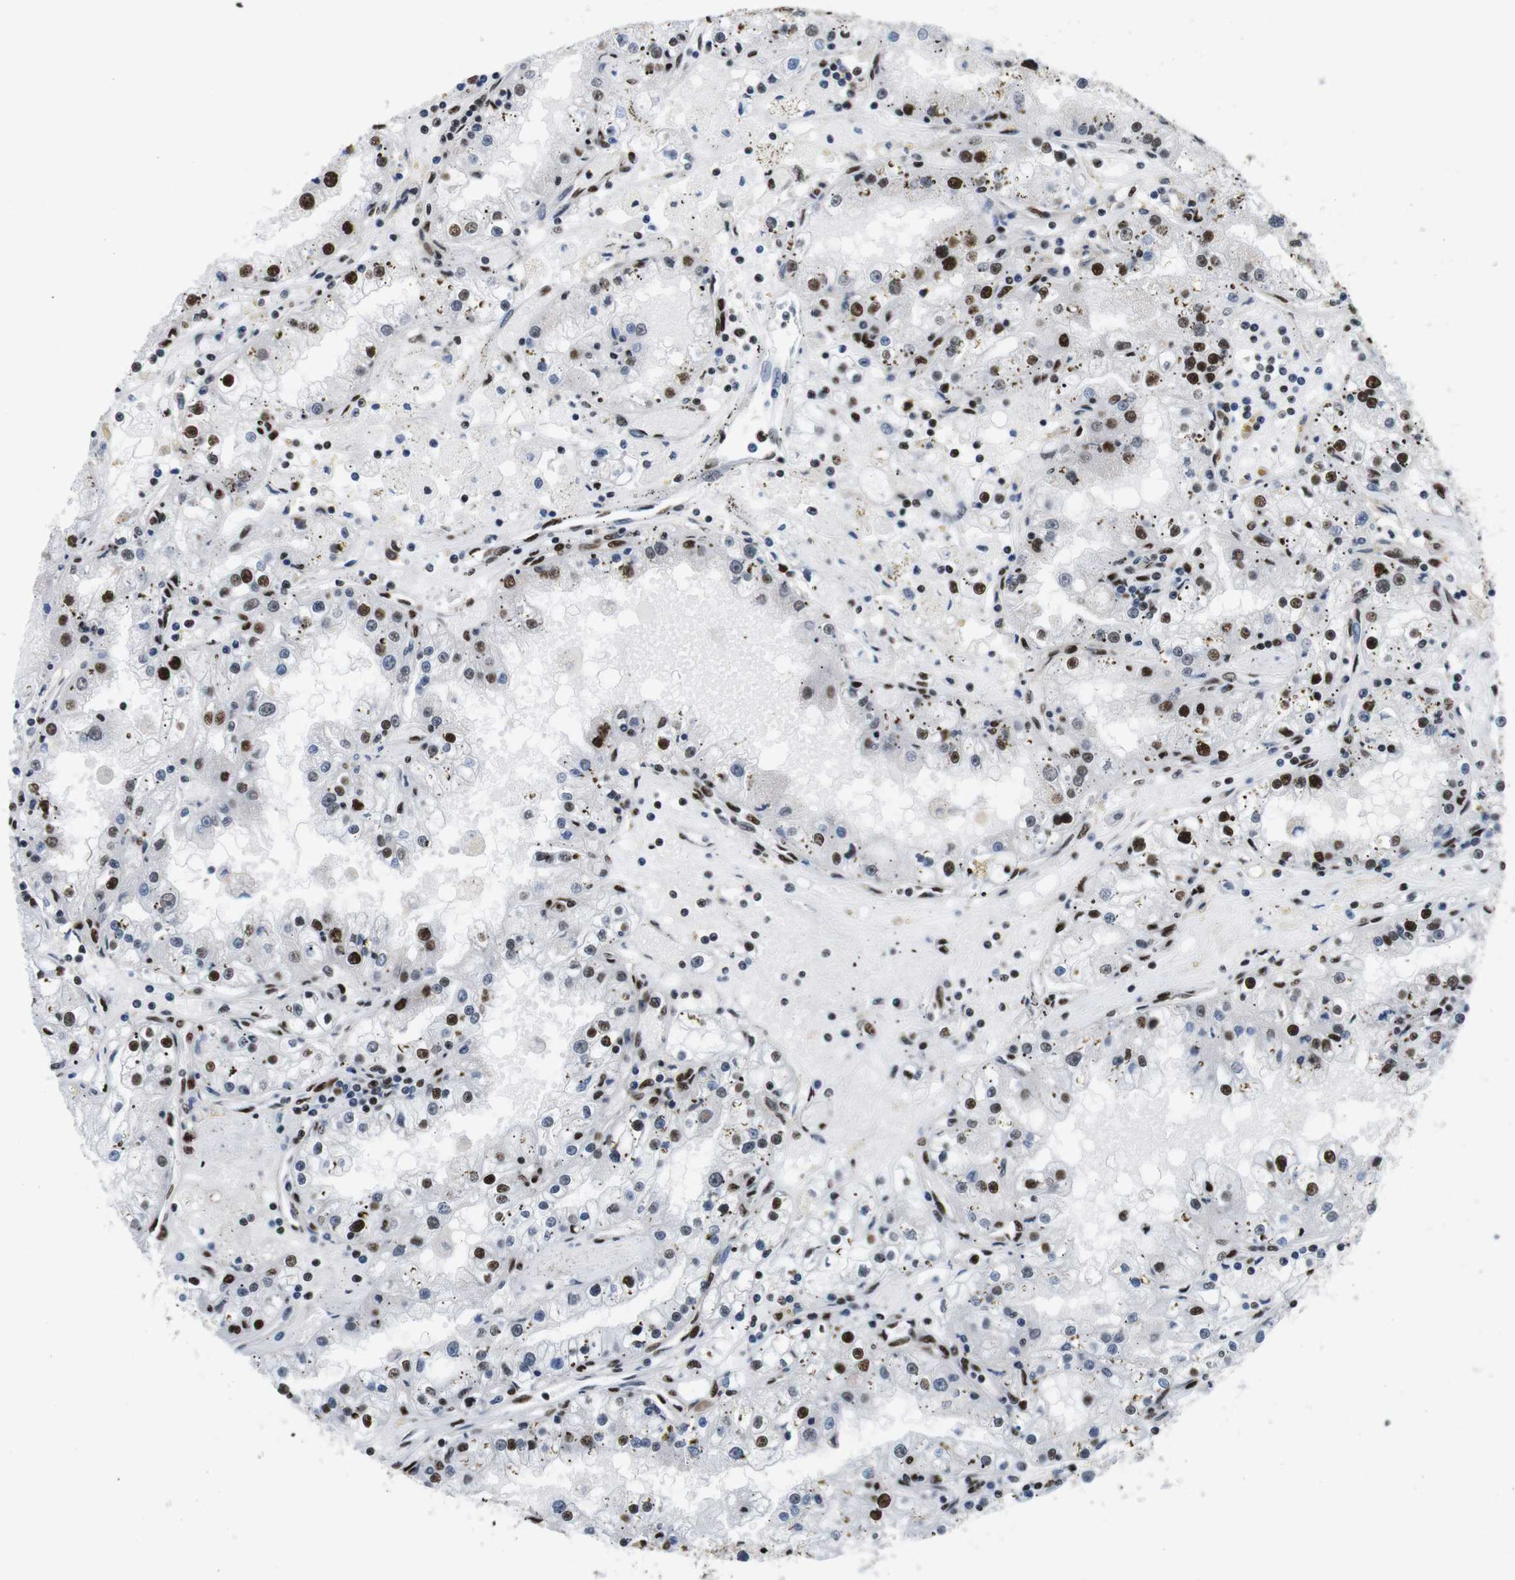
{"staining": {"intensity": "strong", "quantity": "25%-75%", "location": "nuclear"}, "tissue": "renal cancer", "cell_type": "Tumor cells", "image_type": "cancer", "snomed": [{"axis": "morphology", "description": "Adenocarcinoma, NOS"}, {"axis": "topography", "description": "Kidney"}], "caption": "IHC (DAB (3,3'-diaminobenzidine)) staining of human renal cancer (adenocarcinoma) reveals strong nuclear protein positivity in approximately 25%-75% of tumor cells. Using DAB (brown) and hematoxylin (blue) stains, captured at high magnification using brightfield microscopy.", "gene": "PSME3", "patient": {"sex": "male", "age": 56}}